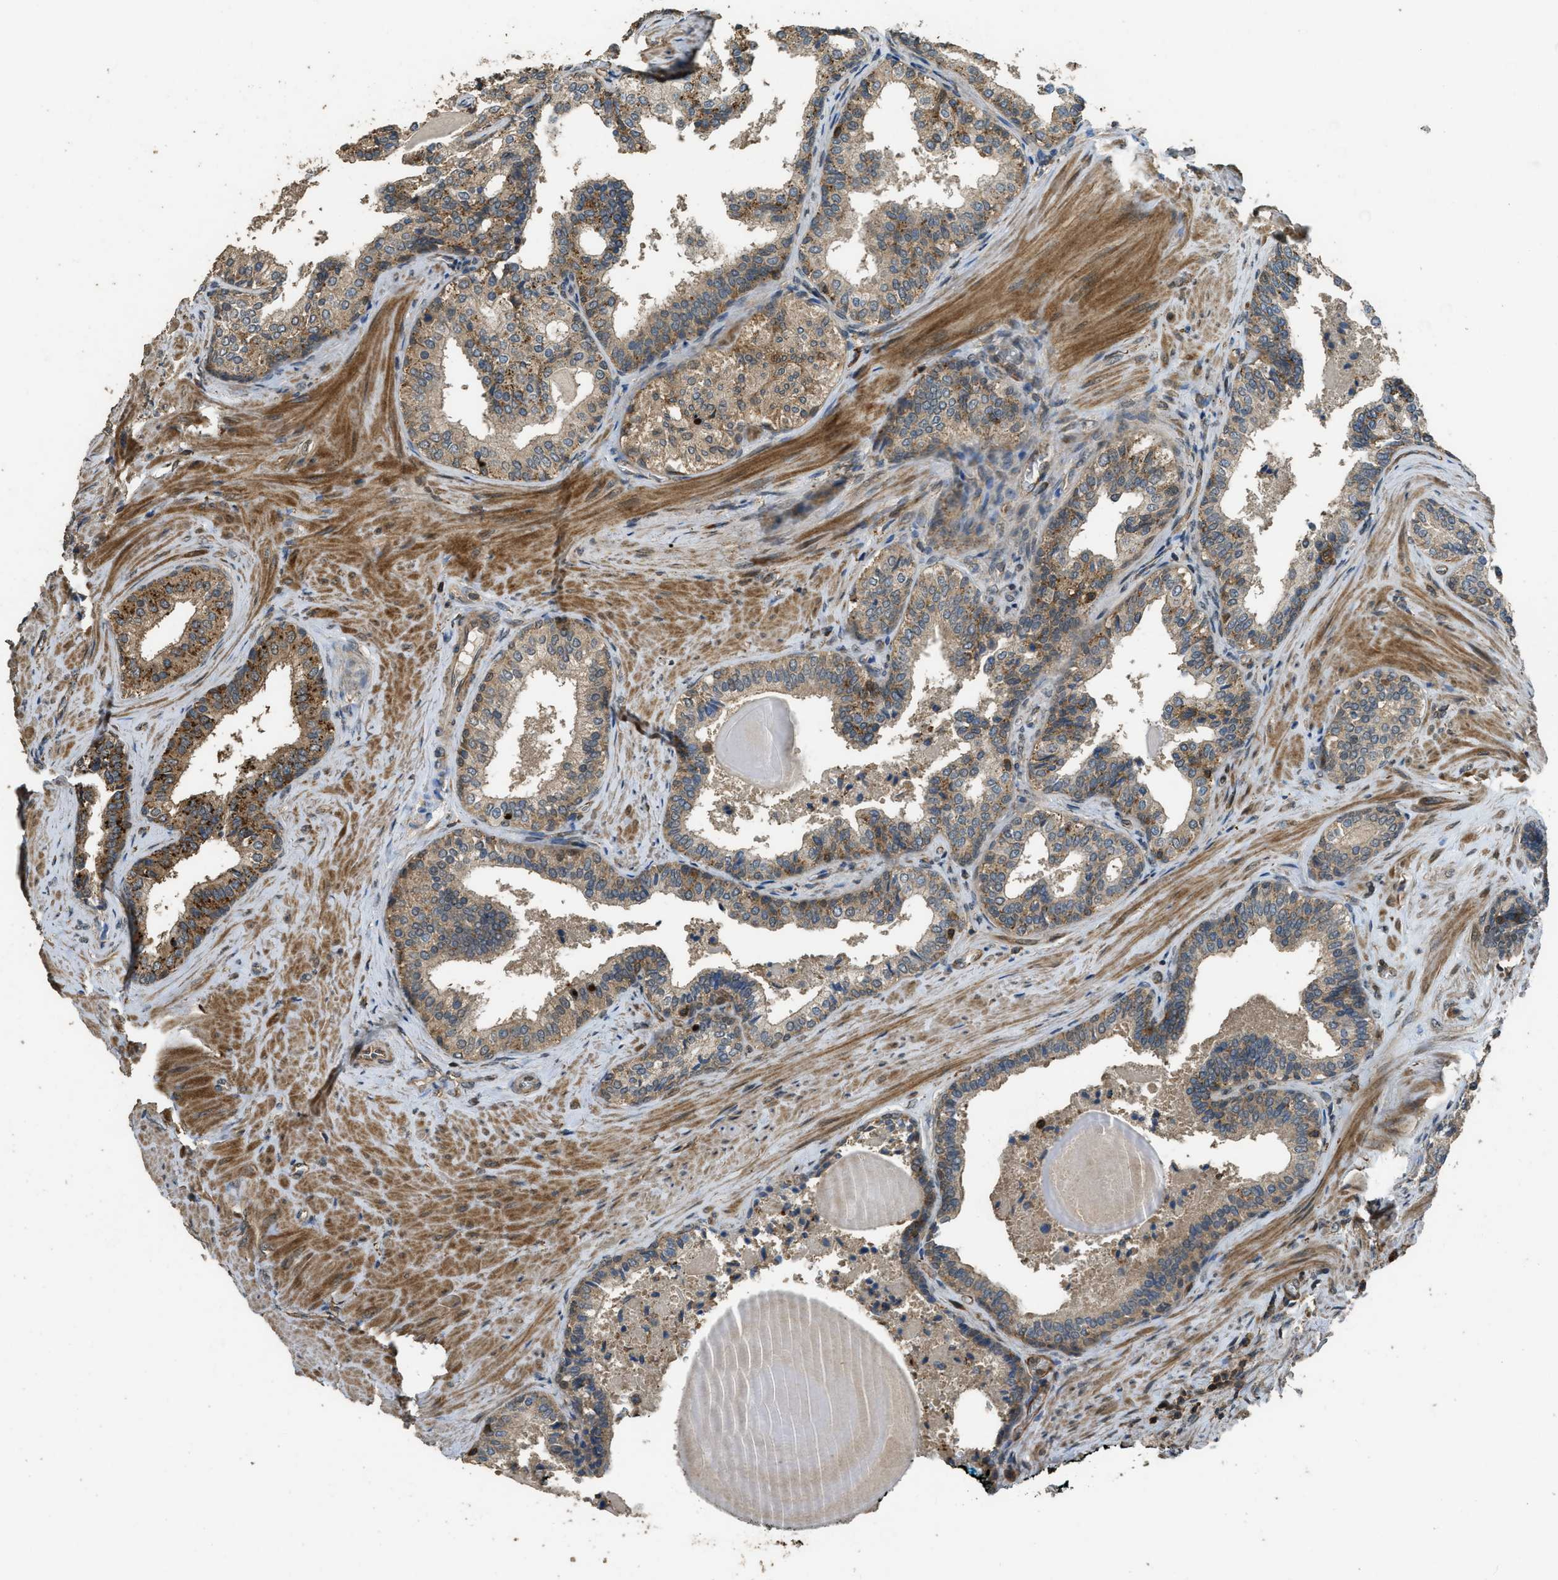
{"staining": {"intensity": "moderate", "quantity": ">75%", "location": "cytoplasmic/membranous"}, "tissue": "prostate cancer", "cell_type": "Tumor cells", "image_type": "cancer", "snomed": [{"axis": "morphology", "description": "Adenocarcinoma, Low grade"}, {"axis": "topography", "description": "Prostate"}], "caption": "A brown stain highlights moderate cytoplasmic/membranous expression of a protein in human prostate adenocarcinoma (low-grade) tumor cells.", "gene": "PPP6R3", "patient": {"sex": "male", "age": 60}}